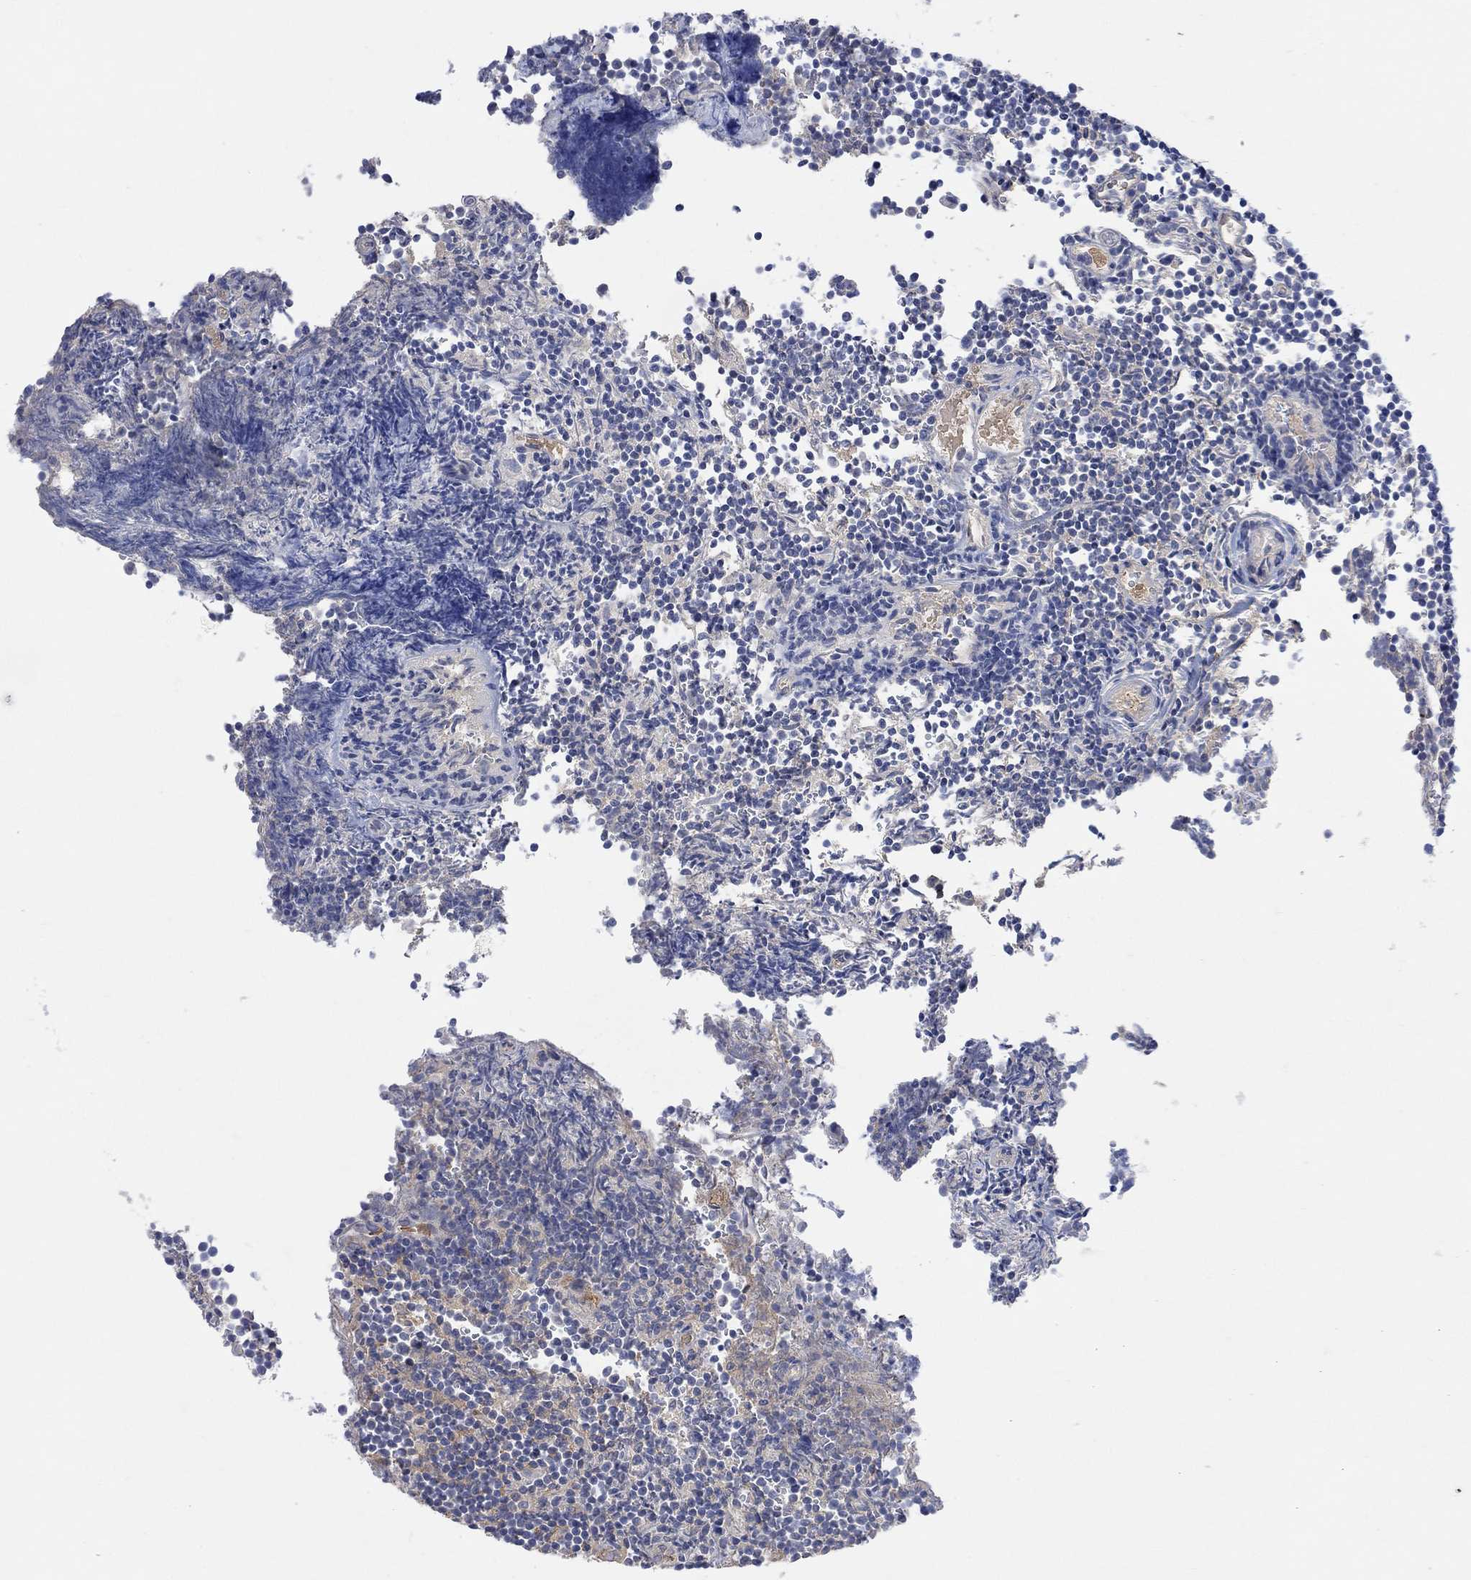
{"staining": {"intensity": "negative", "quantity": "none", "location": "none"}, "tissue": "lymphoma", "cell_type": "Tumor cells", "image_type": "cancer", "snomed": [{"axis": "morphology", "description": "Malignant lymphoma, non-Hodgkin's type, Low grade"}, {"axis": "topography", "description": "Brain"}], "caption": "Tumor cells are negative for brown protein staining in malignant lymphoma, non-Hodgkin's type (low-grade).", "gene": "MSTN", "patient": {"sex": "female", "age": 66}}